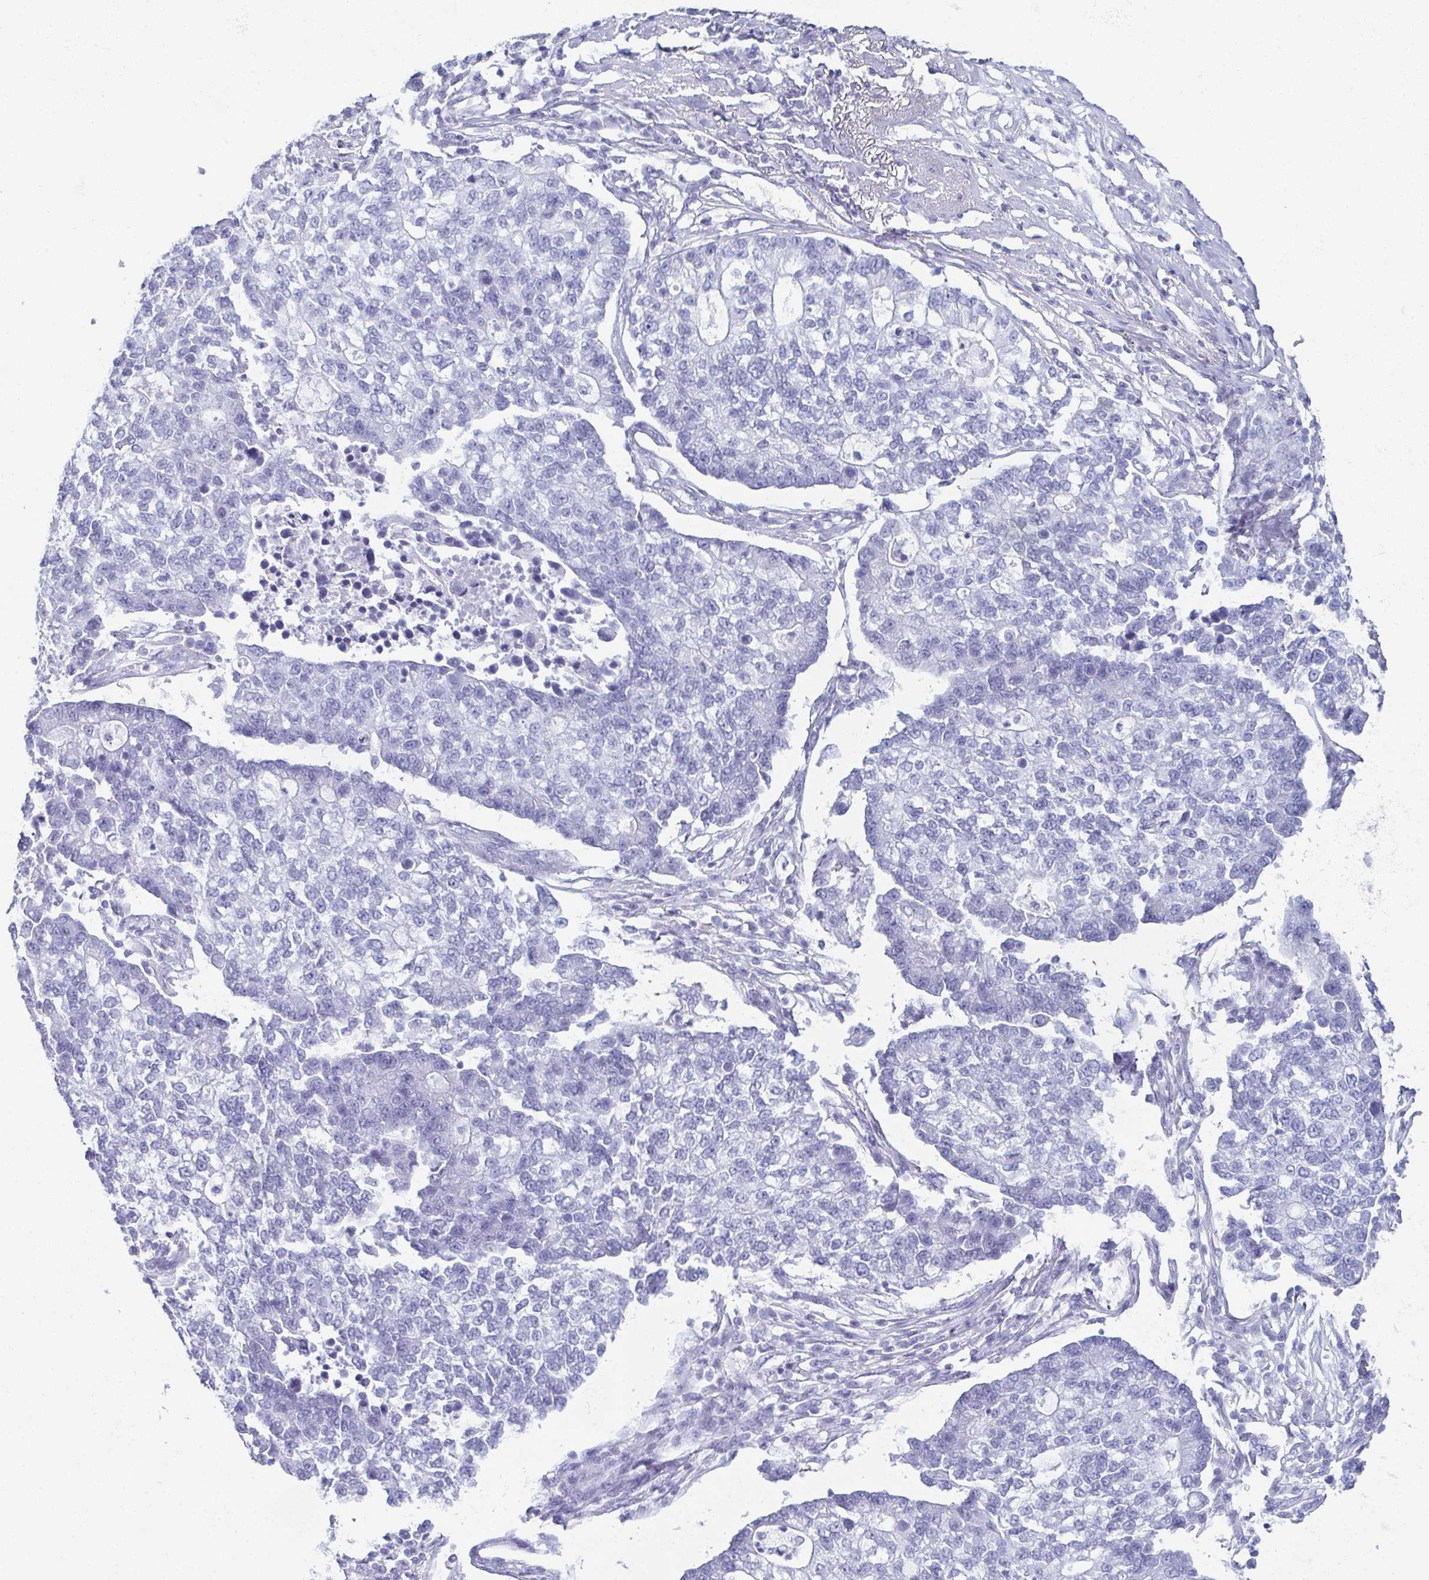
{"staining": {"intensity": "negative", "quantity": "none", "location": "none"}, "tissue": "lung cancer", "cell_type": "Tumor cells", "image_type": "cancer", "snomed": [{"axis": "morphology", "description": "Adenocarcinoma, NOS"}, {"axis": "topography", "description": "Lung"}], "caption": "Micrograph shows no significant protein positivity in tumor cells of lung cancer (adenocarcinoma). (DAB immunohistochemistry (IHC), high magnification).", "gene": "ENKUR", "patient": {"sex": "male", "age": 57}}